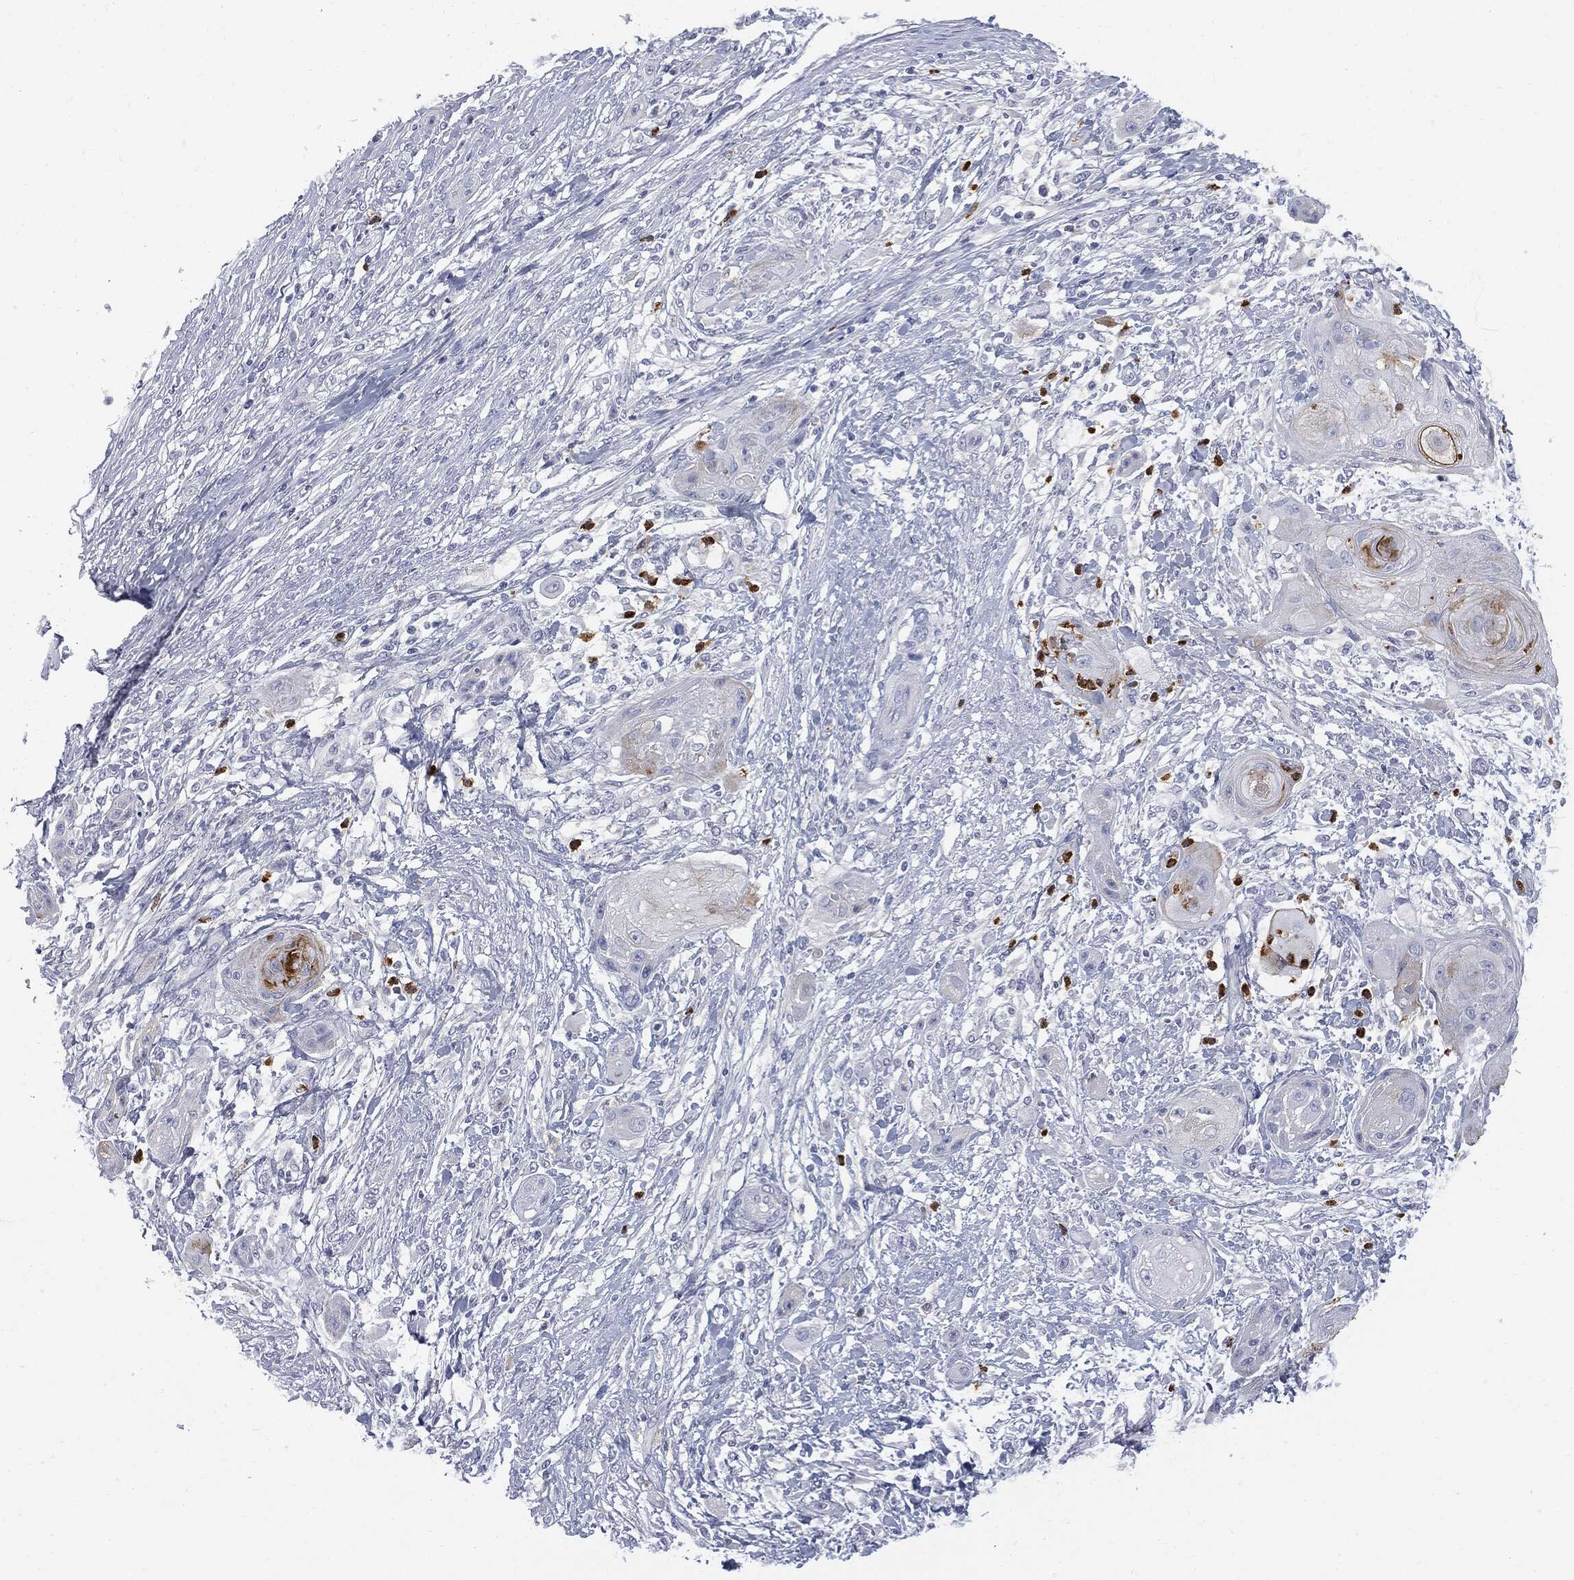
{"staining": {"intensity": "moderate", "quantity": "<25%", "location": "cytoplasmic/membranous"}, "tissue": "skin cancer", "cell_type": "Tumor cells", "image_type": "cancer", "snomed": [{"axis": "morphology", "description": "Squamous cell carcinoma, NOS"}, {"axis": "topography", "description": "Skin"}], "caption": "A photomicrograph showing moderate cytoplasmic/membranous positivity in about <25% of tumor cells in squamous cell carcinoma (skin), as visualized by brown immunohistochemical staining.", "gene": "BTK", "patient": {"sex": "male", "age": 62}}